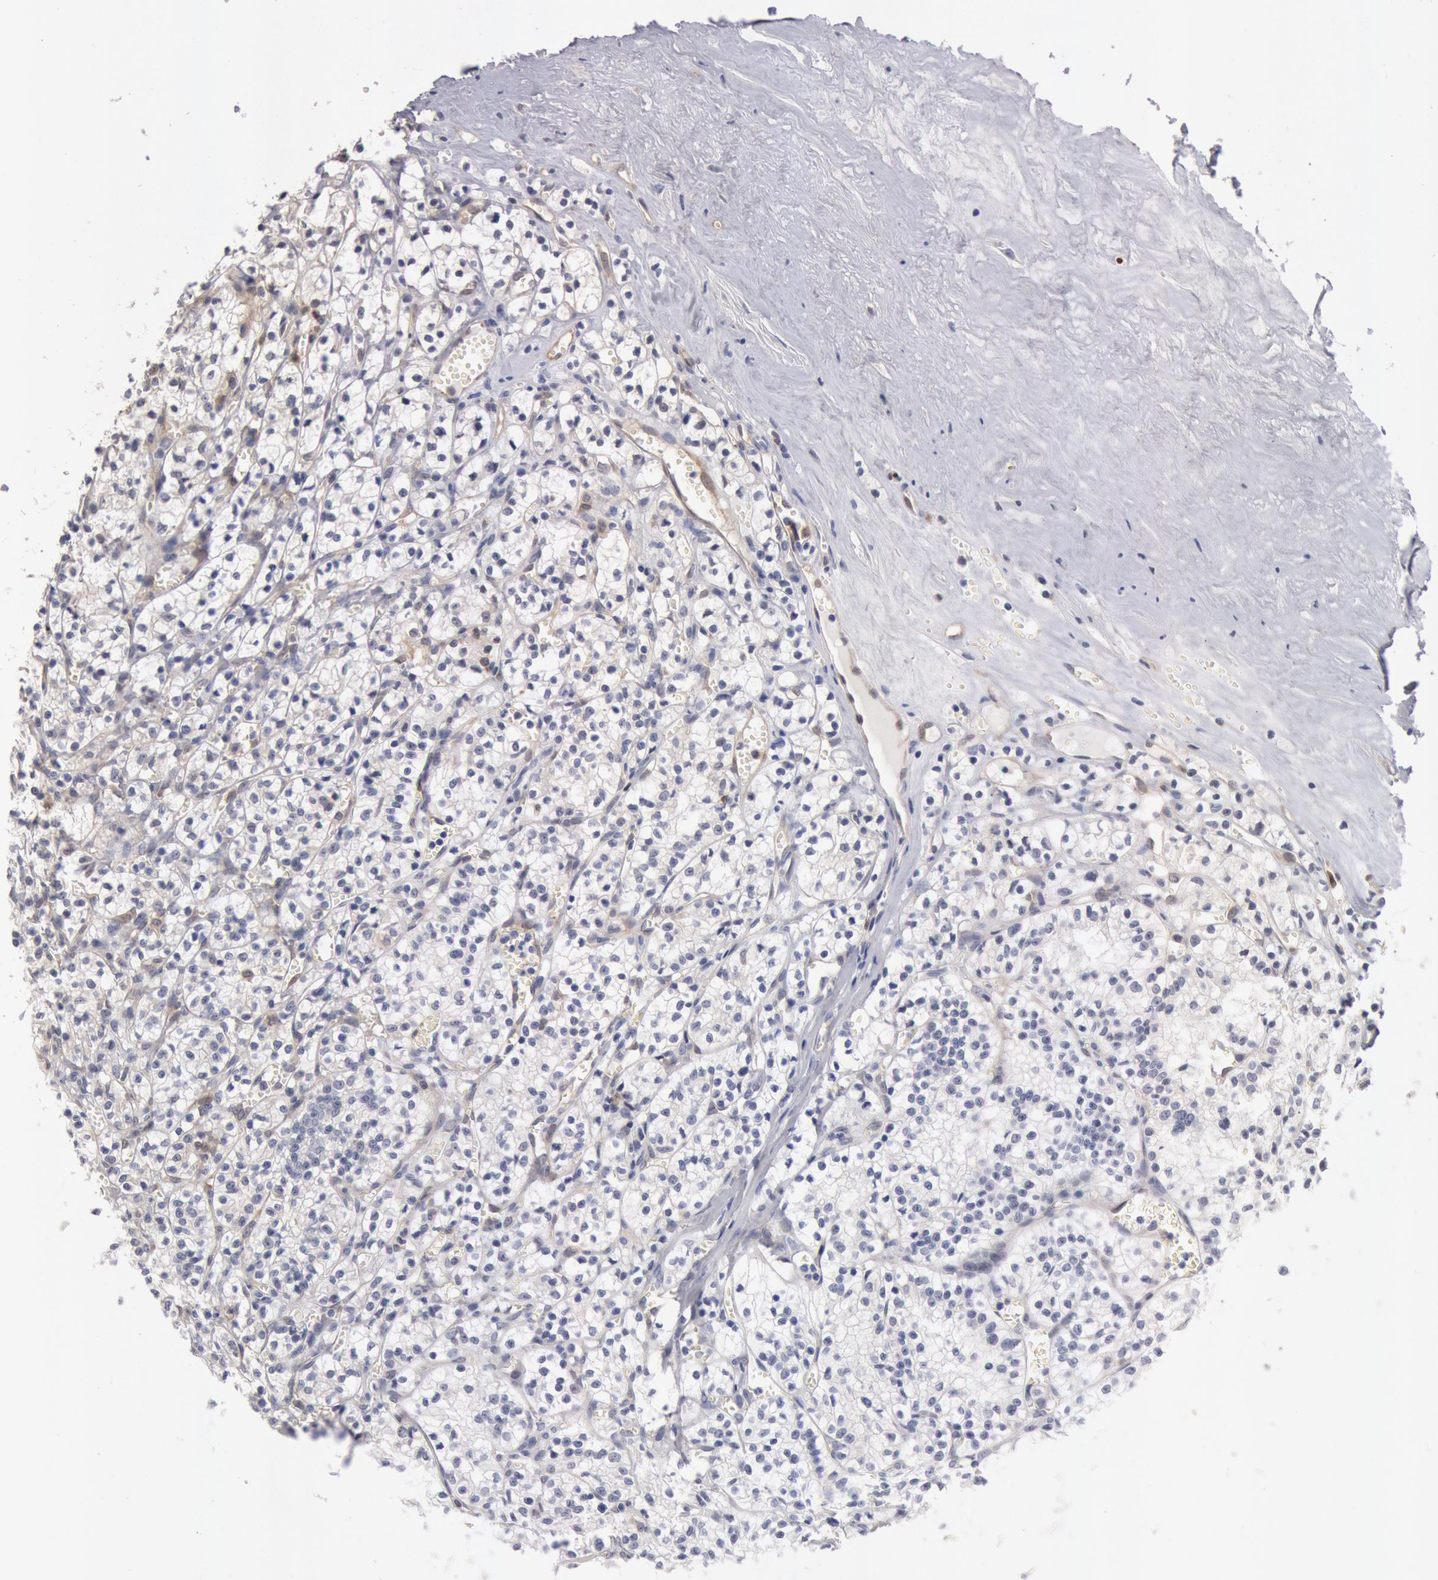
{"staining": {"intensity": "negative", "quantity": "none", "location": "none"}, "tissue": "renal cancer", "cell_type": "Tumor cells", "image_type": "cancer", "snomed": [{"axis": "morphology", "description": "Adenocarcinoma, NOS"}, {"axis": "topography", "description": "Kidney"}], "caption": "Human renal adenocarcinoma stained for a protein using immunohistochemistry shows no expression in tumor cells.", "gene": "DNAJA1", "patient": {"sex": "male", "age": 61}}